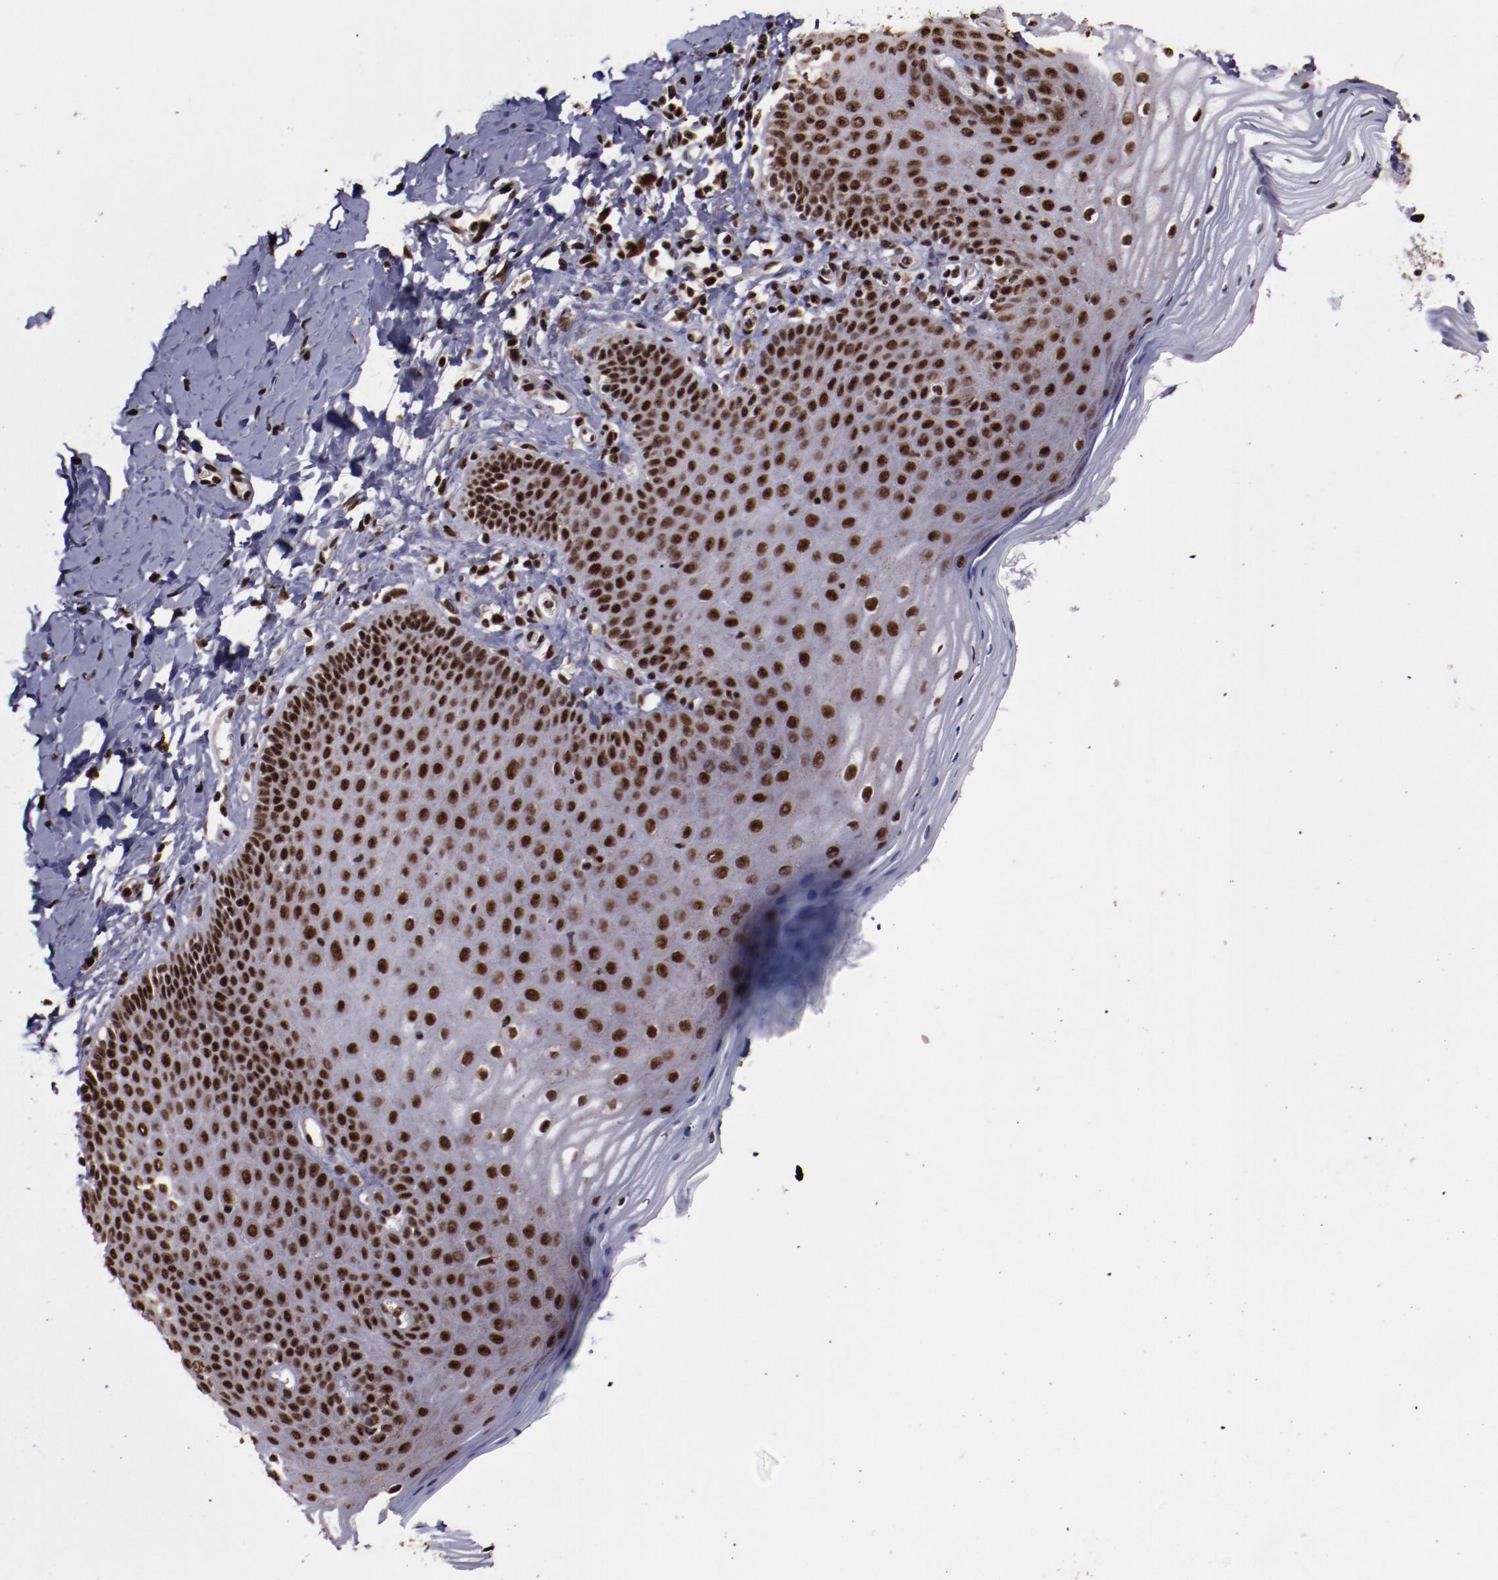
{"staining": {"intensity": "strong", "quantity": ">75%", "location": "nuclear"}, "tissue": "vagina", "cell_type": "Squamous epithelial cells", "image_type": "normal", "snomed": [{"axis": "morphology", "description": "Normal tissue, NOS"}, {"axis": "topography", "description": "Vagina"}], "caption": "Strong nuclear protein positivity is seen in about >75% of squamous epithelial cells in vagina.", "gene": "SNW1", "patient": {"sex": "female", "age": 55}}